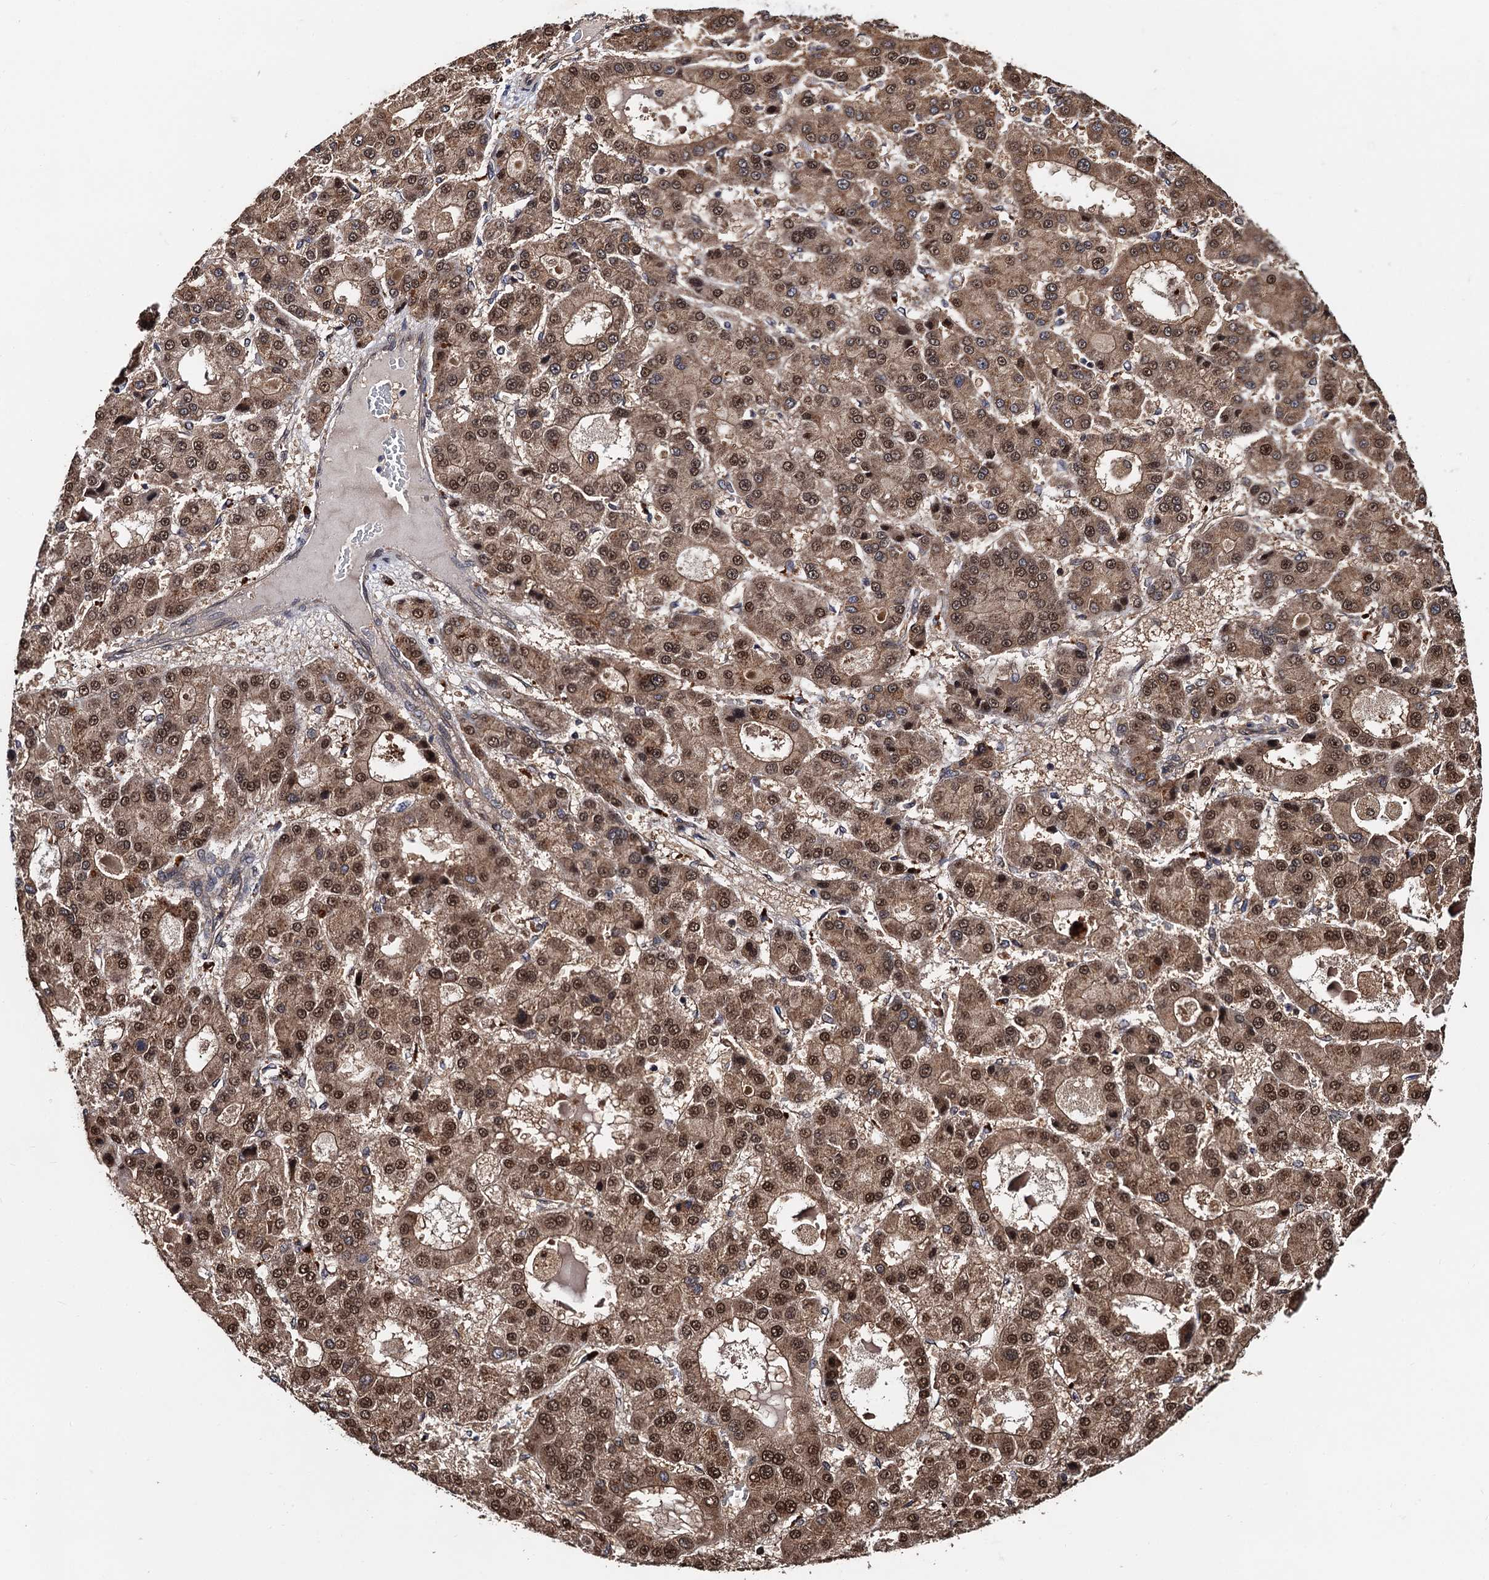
{"staining": {"intensity": "moderate", "quantity": ">75%", "location": "cytoplasmic/membranous,nuclear"}, "tissue": "liver cancer", "cell_type": "Tumor cells", "image_type": "cancer", "snomed": [{"axis": "morphology", "description": "Carcinoma, Hepatocellular, NOS"}, {"axis": "topography", "description": "Liver"}], "caption": "Liver hepatocellular carcinoma stained with IHC exhibits moderate cytoplasmic/membranous and nuclear staining in approximately >75% of tumor cells. The staining was performed using DAB (3,3'-diaminobenzidine) to visualize the protein expression in brown, while the nuclei were stained in blue with hematoxylin (Magnification: 20x).", "gene": "MIER2", "patient": {"sex": "male", "age": 70}}